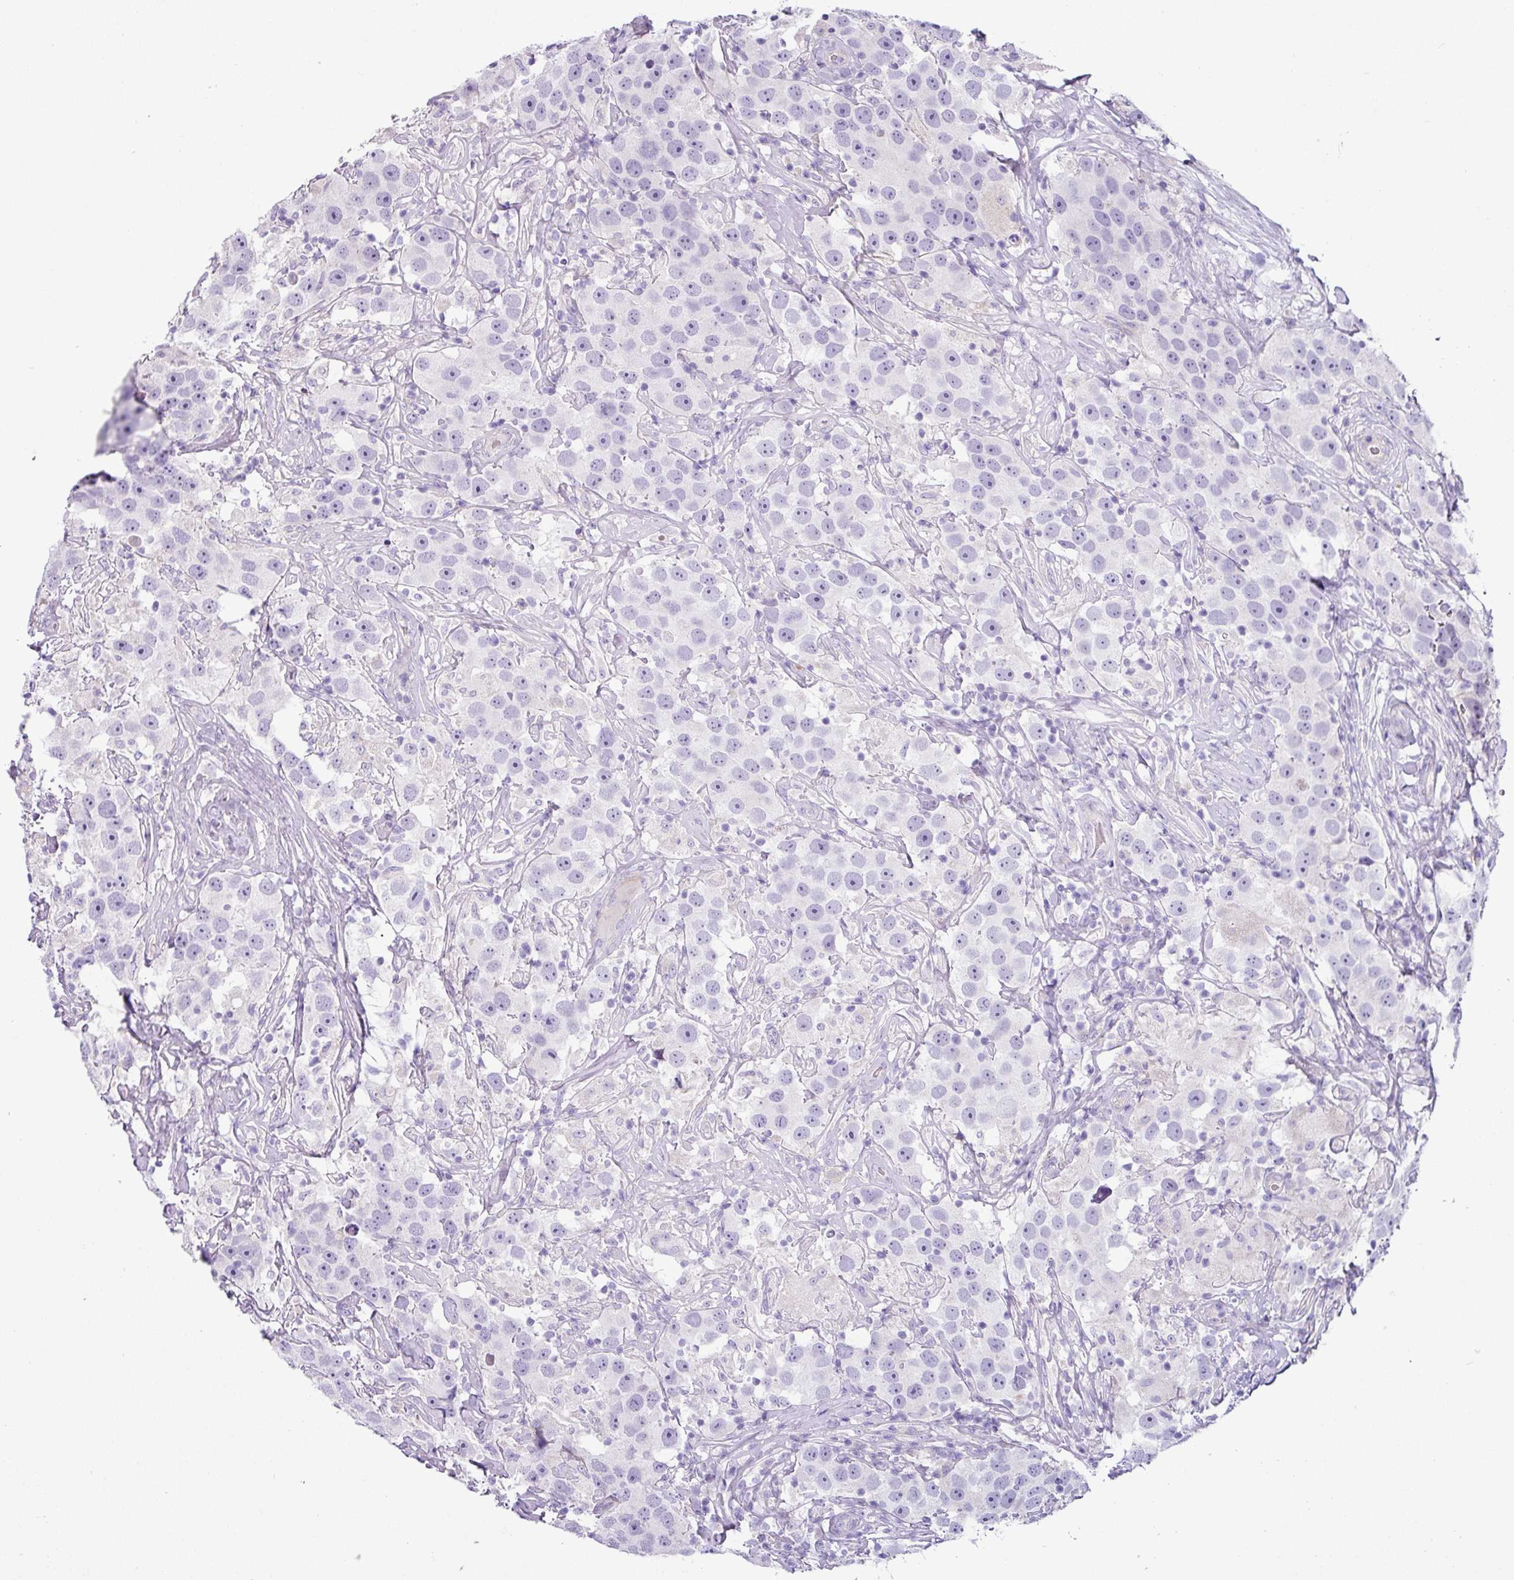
{"staining": {"intensity": "negative", "quantity": "none", "location": "none"}, "tissue": "testis cancer", "cell_type": "Tumor cells", "image_type": "cancer", "snomed": [{"axis": "morphology", "description": "Seminoma, NOS"}, {"axis": "topography", "description": "Testis"}], "caption": "An immunohistochemistry (IHC) histopathology image of testis cancer (seminoma) is shown. There is no staining in tumor cells of testis cancer (seminoma).", "gene": "RGS16", "patient": {"sex": "male", "age": 49}}